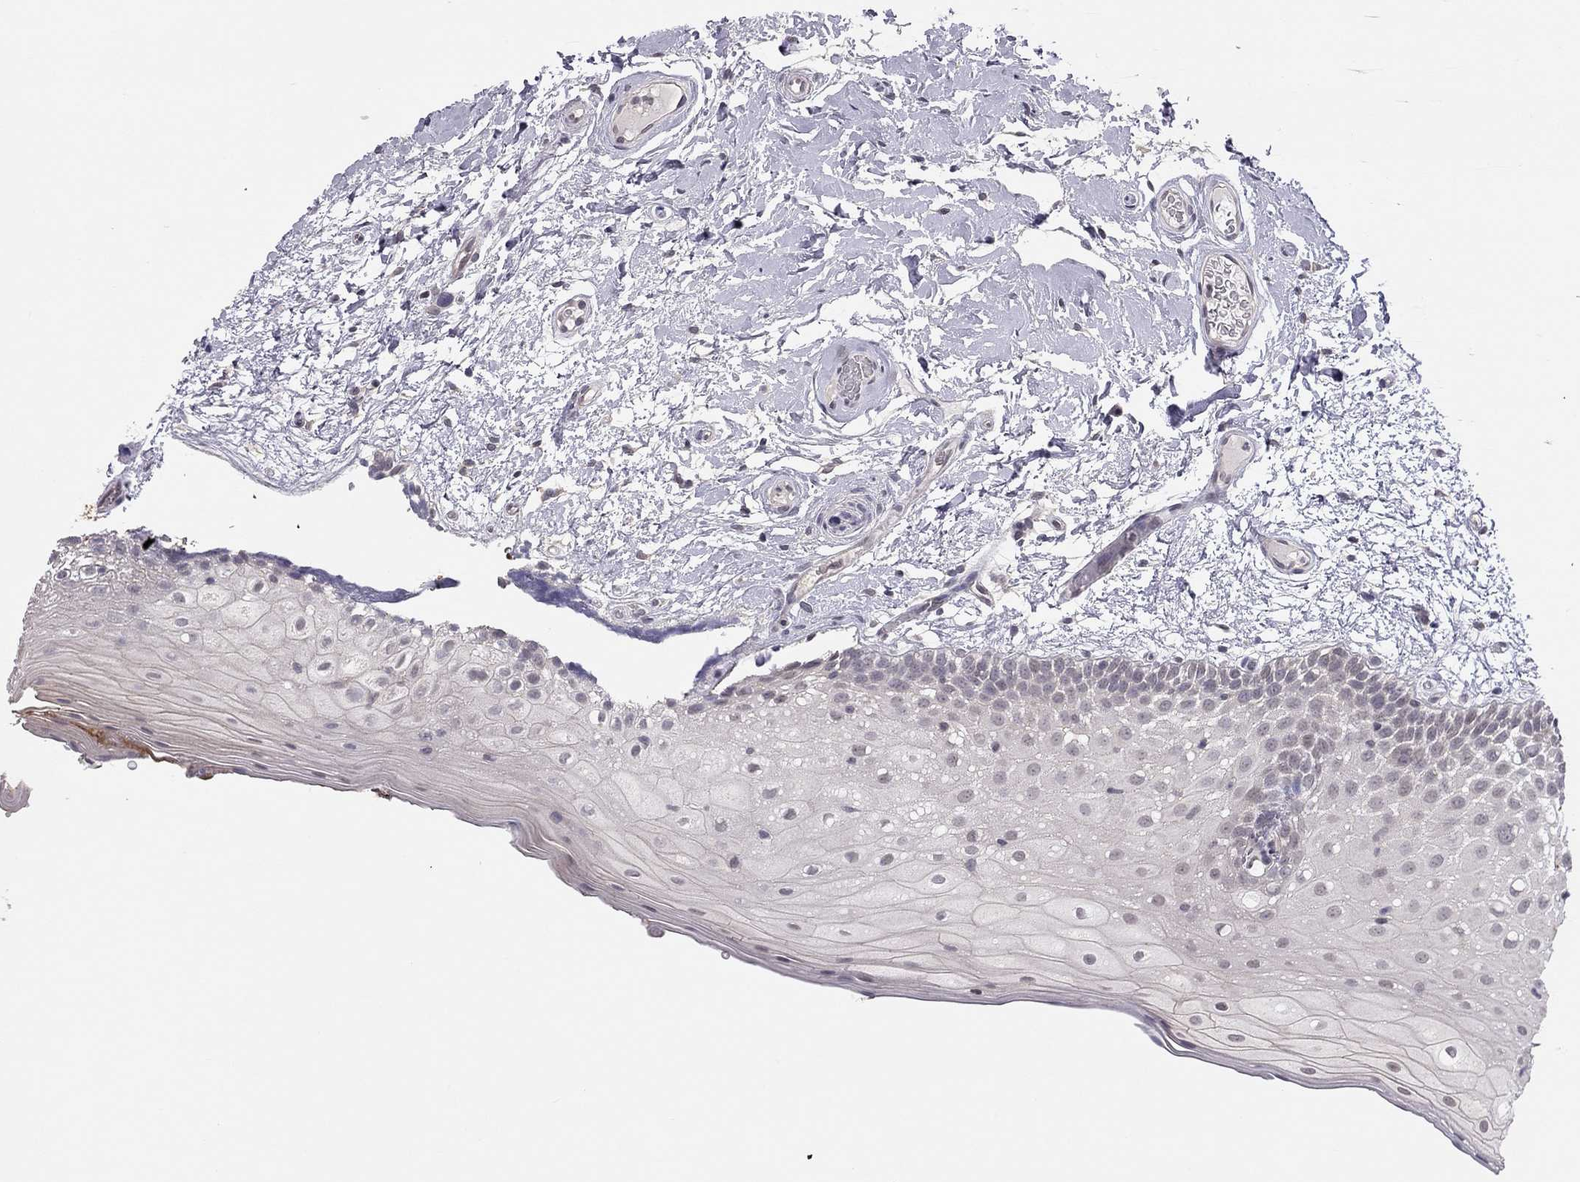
{"staining": {"intensity": "negative", "quantity": "none", "location": "none"}, "tissue": "oral mucosa", "cell_type": "Squamous epithelial cells", "image_type": "normal", "snomed": [{"axis": "morphology", "description": "Normal tissue, NOS"}, {"axis": "morphology", "description": "Squamous cell carcinoma, NOS"}, {"axis": "topography", "description": "Oral tissue"}, {"axis": "topography", "description": "Head-Neck"}], "caption": "Immunohistochemical staining of benign oral mucosa exhibits no significant expression in squamous epithelial cells. Brightfield microscopy of immunohistochemistry (IHC) stained with DAB (3,3'-diaminobenzidine) (brown) and hematoxylin (blue), captured at high magnification.", "gene": "HSF2BP", "patient": {"sex": "male", "age": 69}}